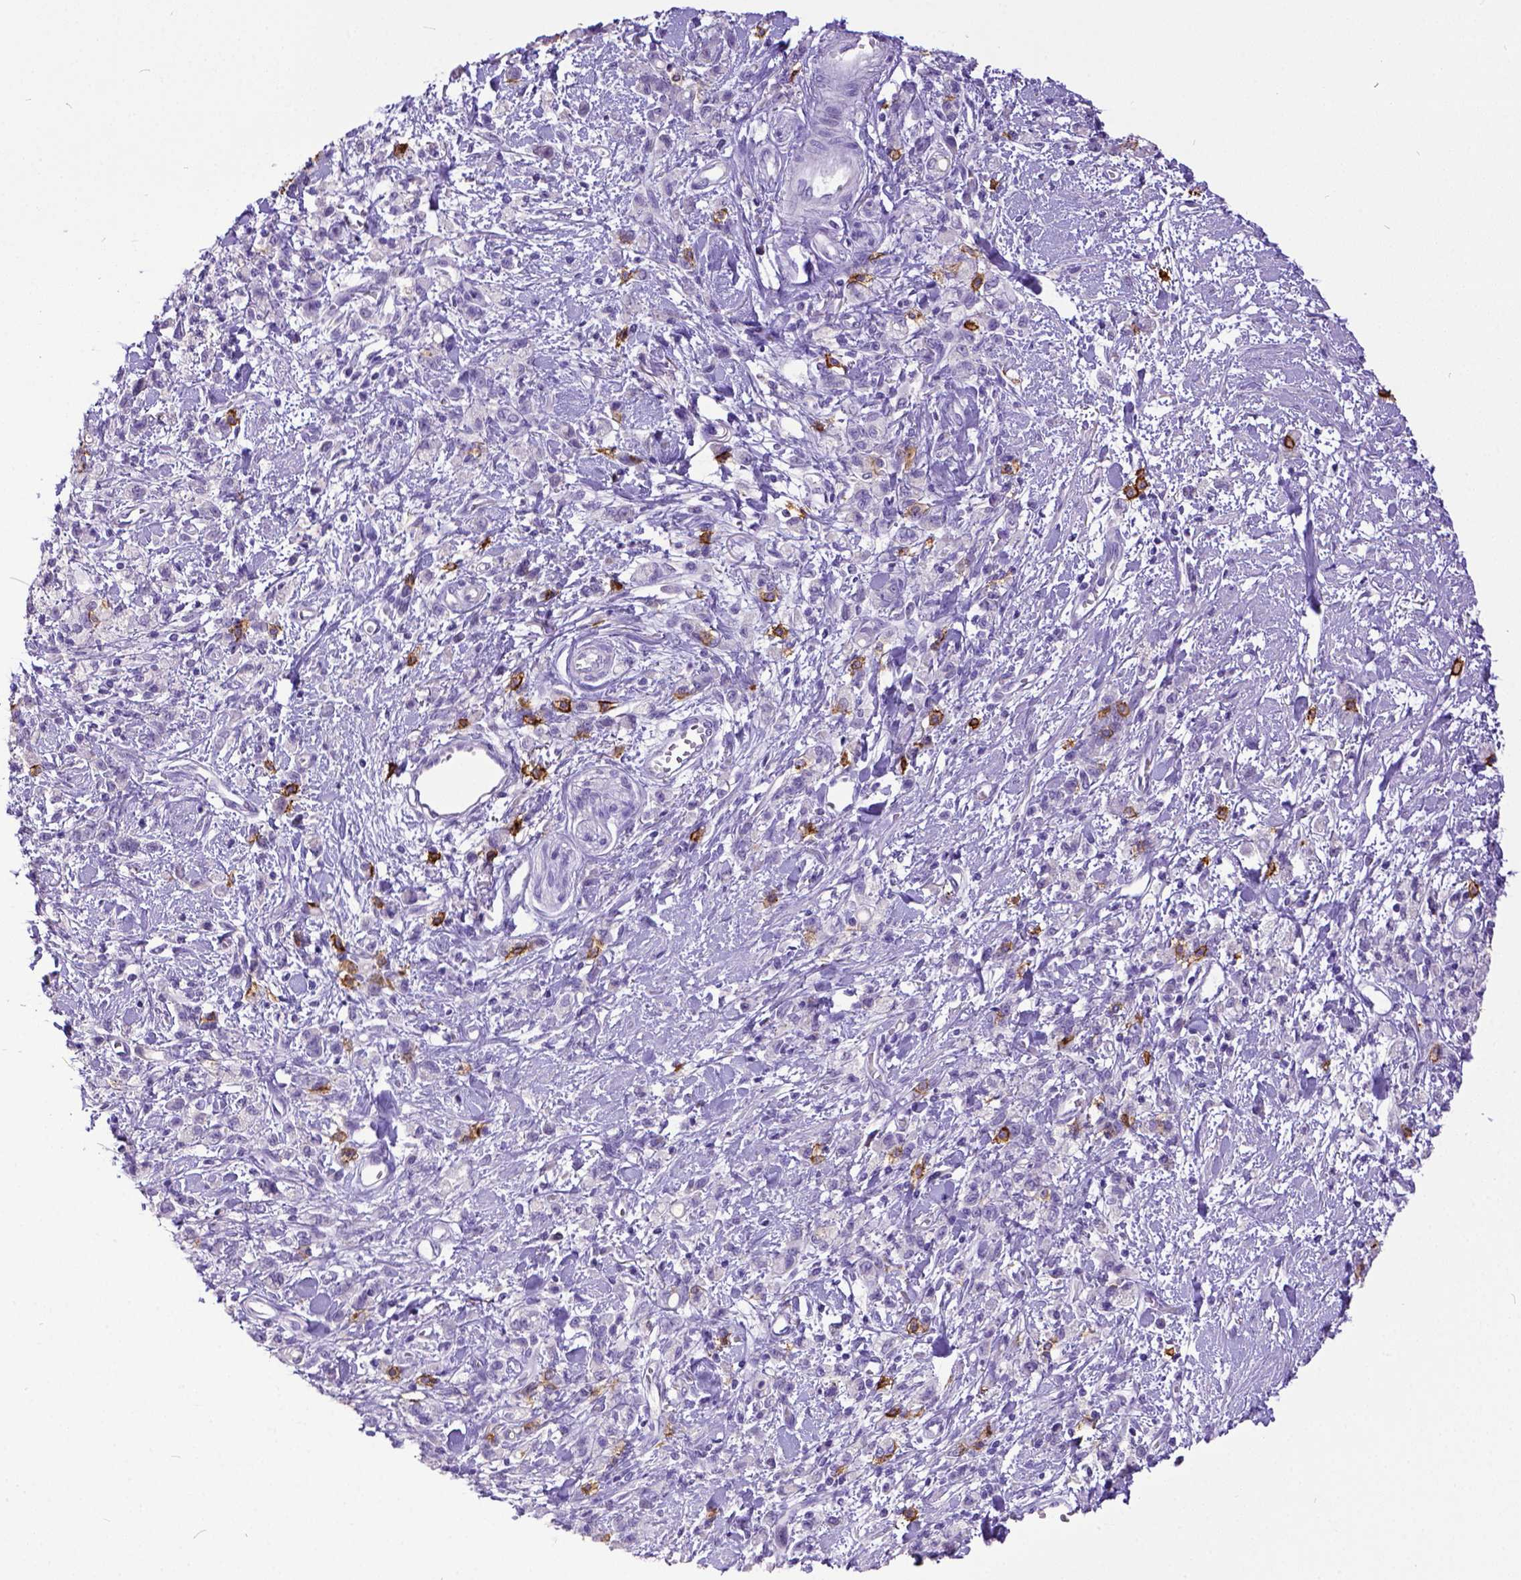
{"staining": {"intensity": "negative", "quantity": "none", "location": "none"}, "tissue": "stomach cancer", "cell_type": "Tumor cells", "image_type": "cancer", "snomed": [{"axis": "morphology", "description": "Adenocarcinoma, NOS"}, {"axis": "topography", "description": "Stomach"}], "caption": "This is a micrograph of IHC staining of stomach adenocarcinoma, which shows no expression in tumor cells.", "gene": "KIT", "patient": {"sex": "male", "age": 77}}